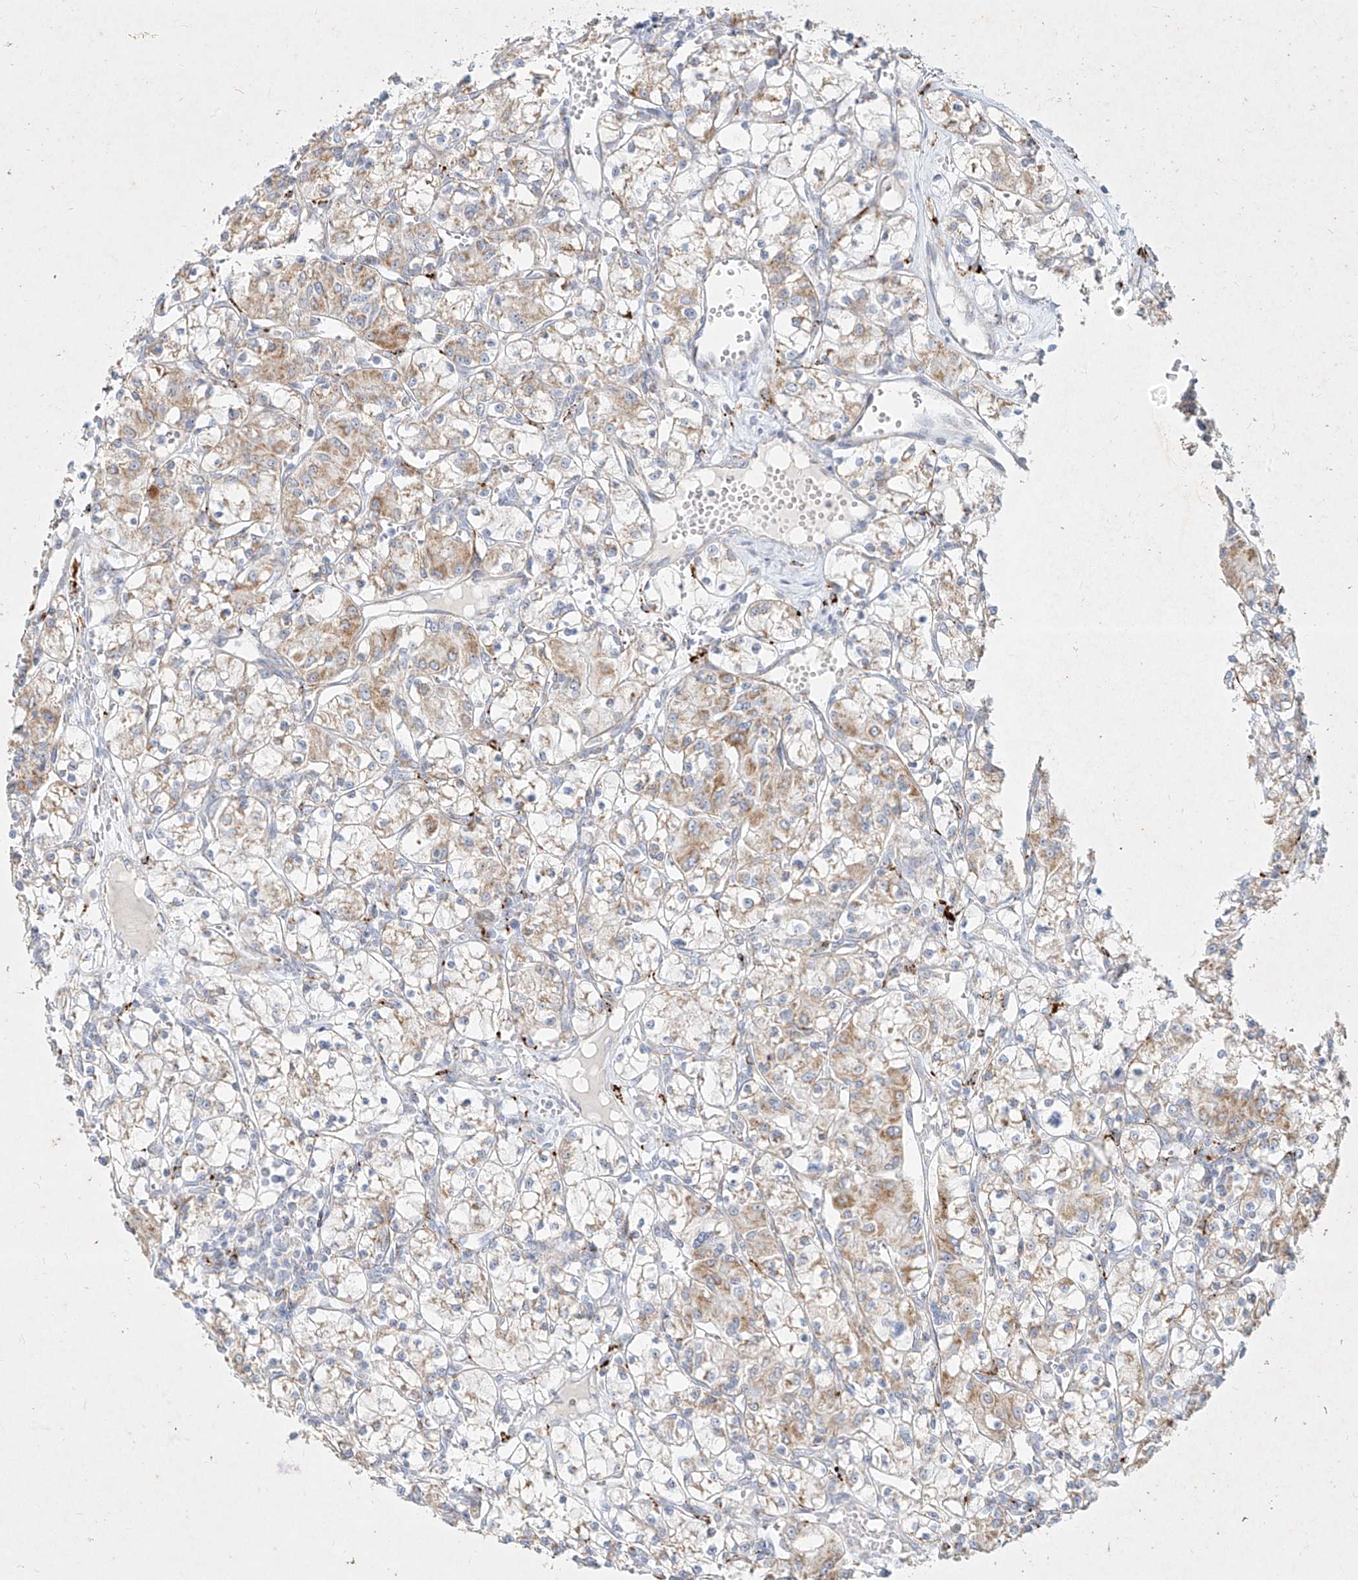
{"staining": {"intensity": "moderate", "quantity": "25%-75%", "location": "cytoplasmic/membranous"}, "tissue": "renal cancer", "cell_type": "Tumor cells", "image_type": "cancer", "snomed": [{"axis": "morphology", "description": "Adenocarcinoma, NOS"}, {"axis": "topography", "description": "Kidney"}], "caption": "Immunohistochemical staining of human renal cancer displays medium levels of moderate cytoplasmic/membranous staining in about 25%-75% of tumor cells. (IHC, brightfield microscopy, high magnification).", "gene": "MTX2", "patient": {"sex": "female", "age": 59}}